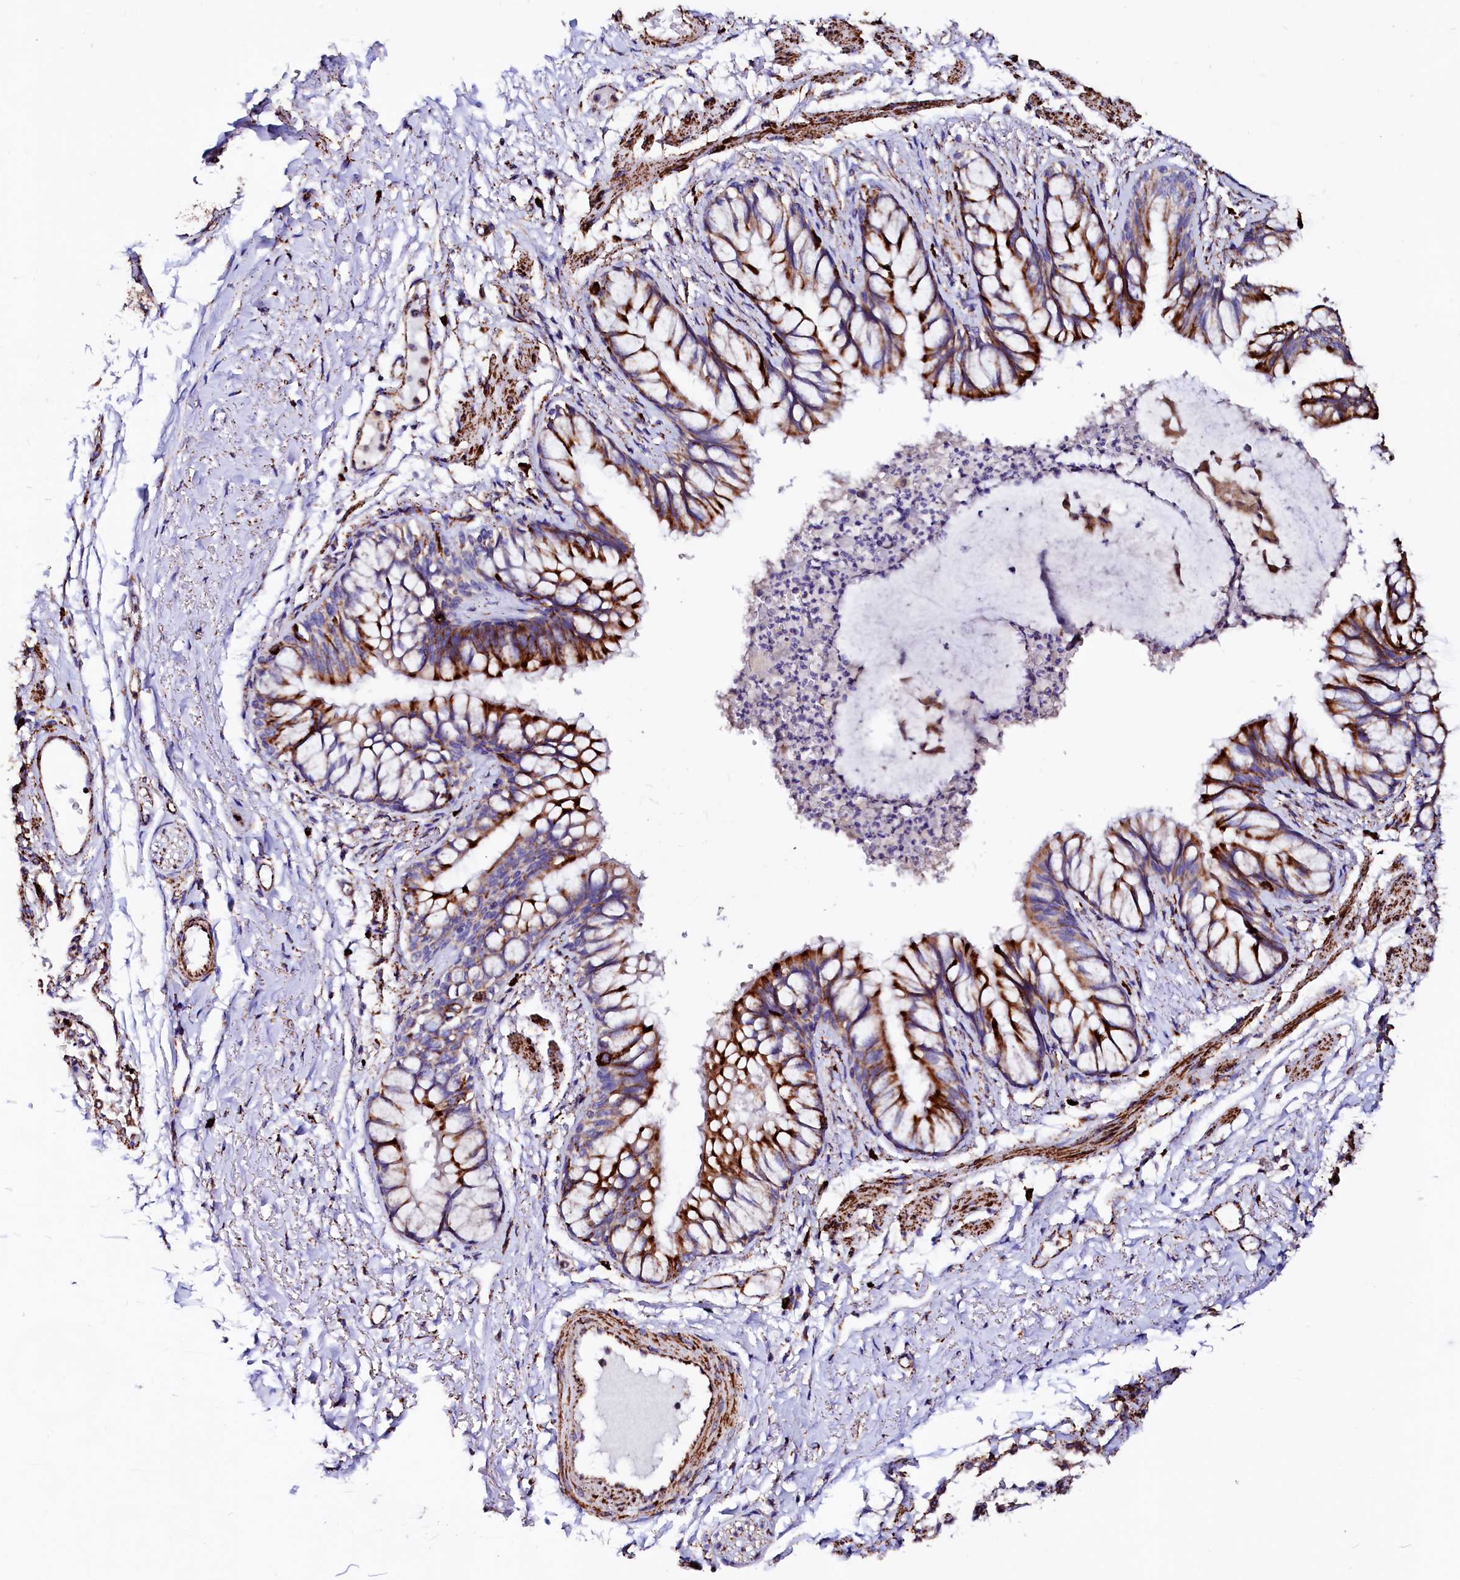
{"staining": {"intensity": "strong", "quantity": ">75%", "location": "cytoplasmic/membranous"}, "tissue": "bronchus", "cell_type": "Respiratory epithelial cells", "image_type": "normal", "snomed": [{"axis": "morphology", "description": "Normal tissue, NOS"}, {"axis": "topography", "description": "Cartilage tissue"}, {"axis": "topography", "description": "Bronchus"}, {"axis": "topography", "description": "Lung"}], "caption": "DAB (3,3'-diaminobenzidine) immunohistochemical staining of benign bronchus shows strong cytoplasmic/membranous protein staining in approximately >75% of respiratory epithelial cells.", "gene": "MAOB", "patient": {"sex": "female", "age": 49}}